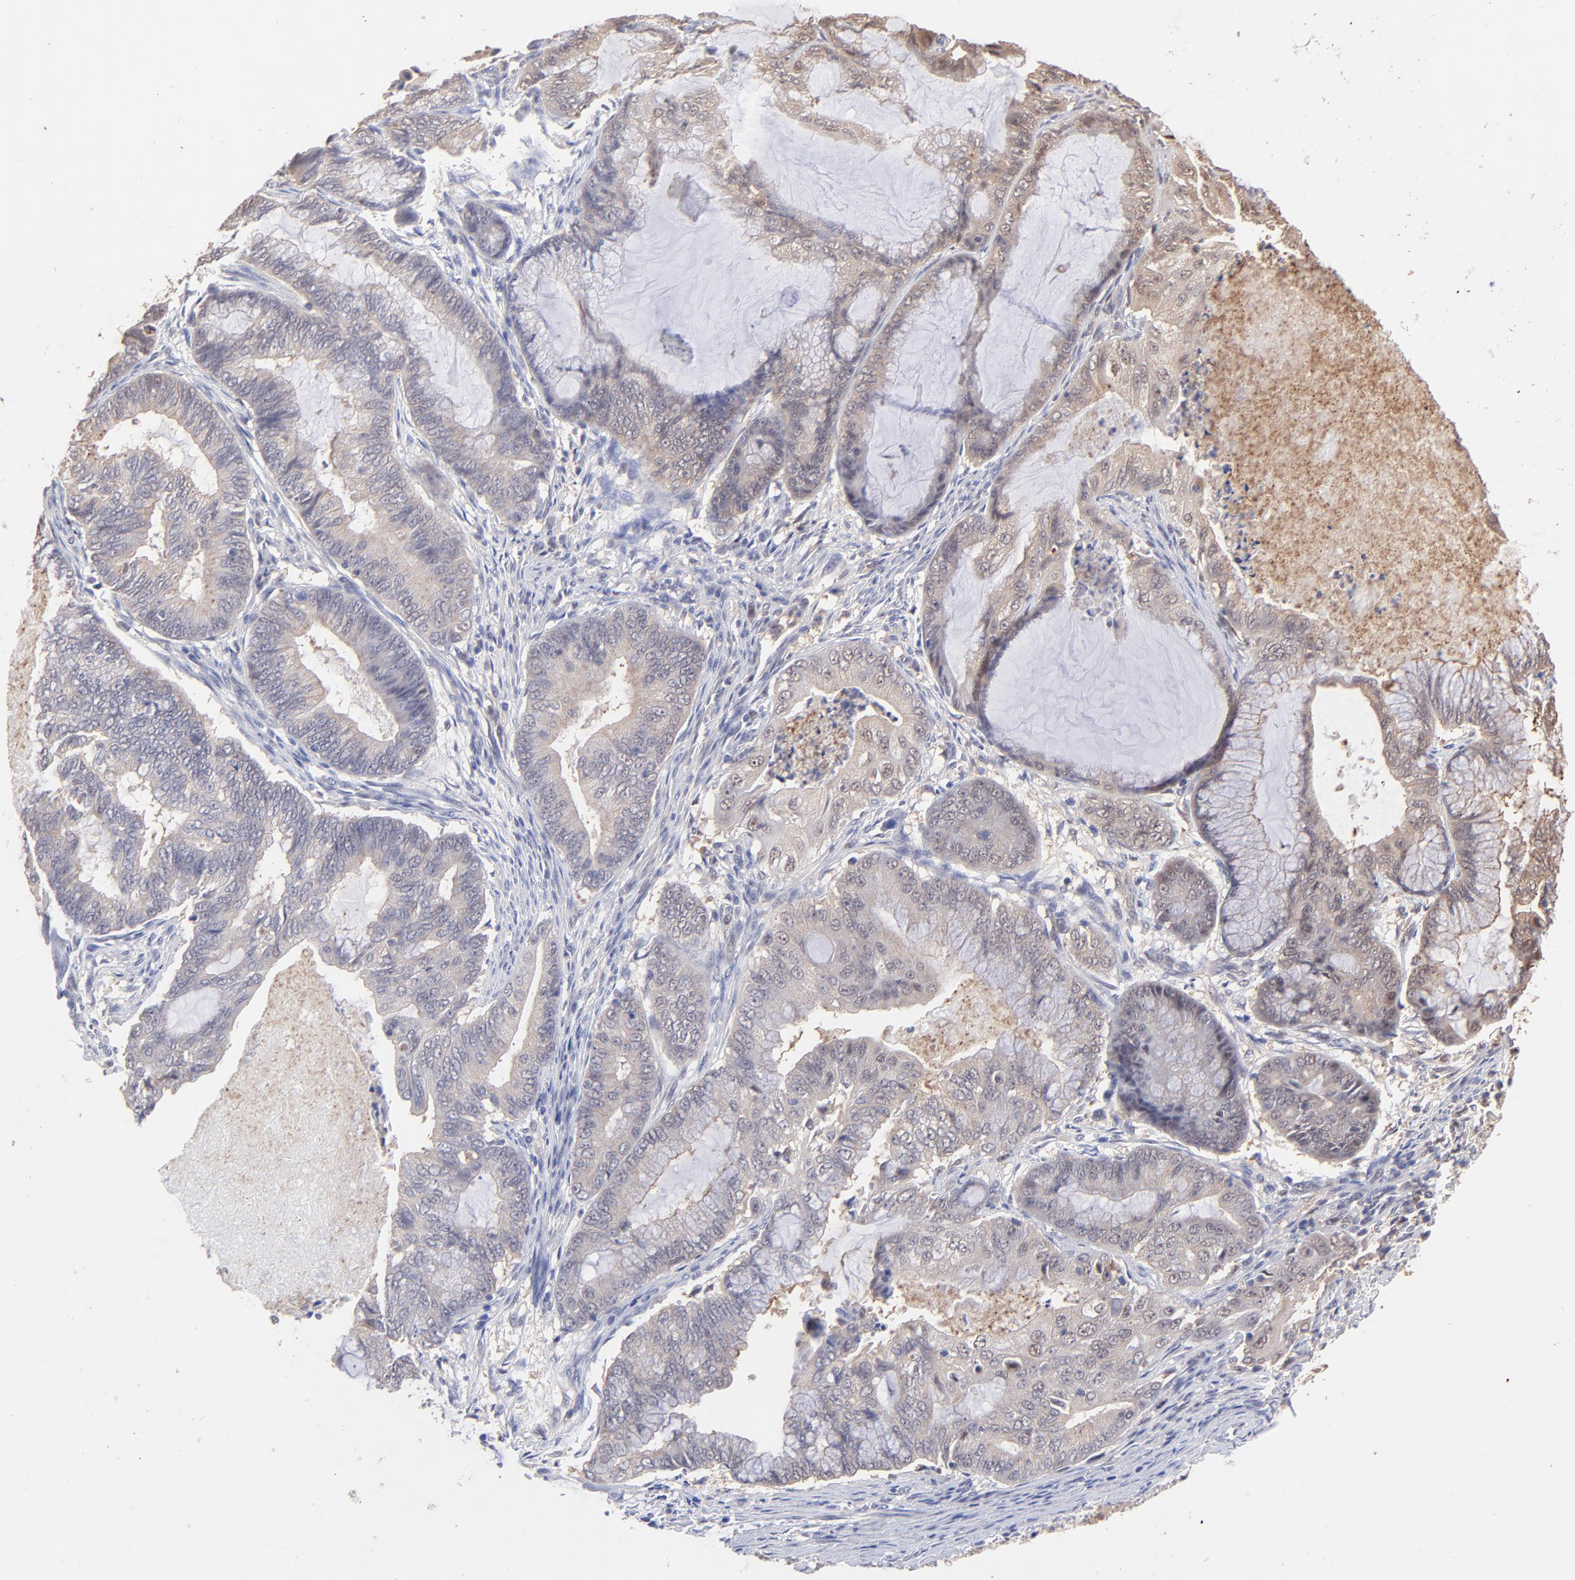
{"staining": {"intensity": "moderate", "quantity": ">75%", "location": "cytoplasmic/membranous"}, "tissue": "endometrial cancer", "cell_type": "Tumor cells", "image_type": "cancer", "snomed": [{"axis": "morphology", "description": "Adenocarcinoma, NOS"}, {"axis": "topography", "description": "Endometrium"}], "caption": "Endometrial adenocarcinoma stained with DAB immunohistochemistry (IHC) reveals medium levels of moderate cytoplasmic/membranous positivity in approximately >75% of tumor cells.", "gene": "PSMA6", "patient": {"sex": "female", "age": 63}}